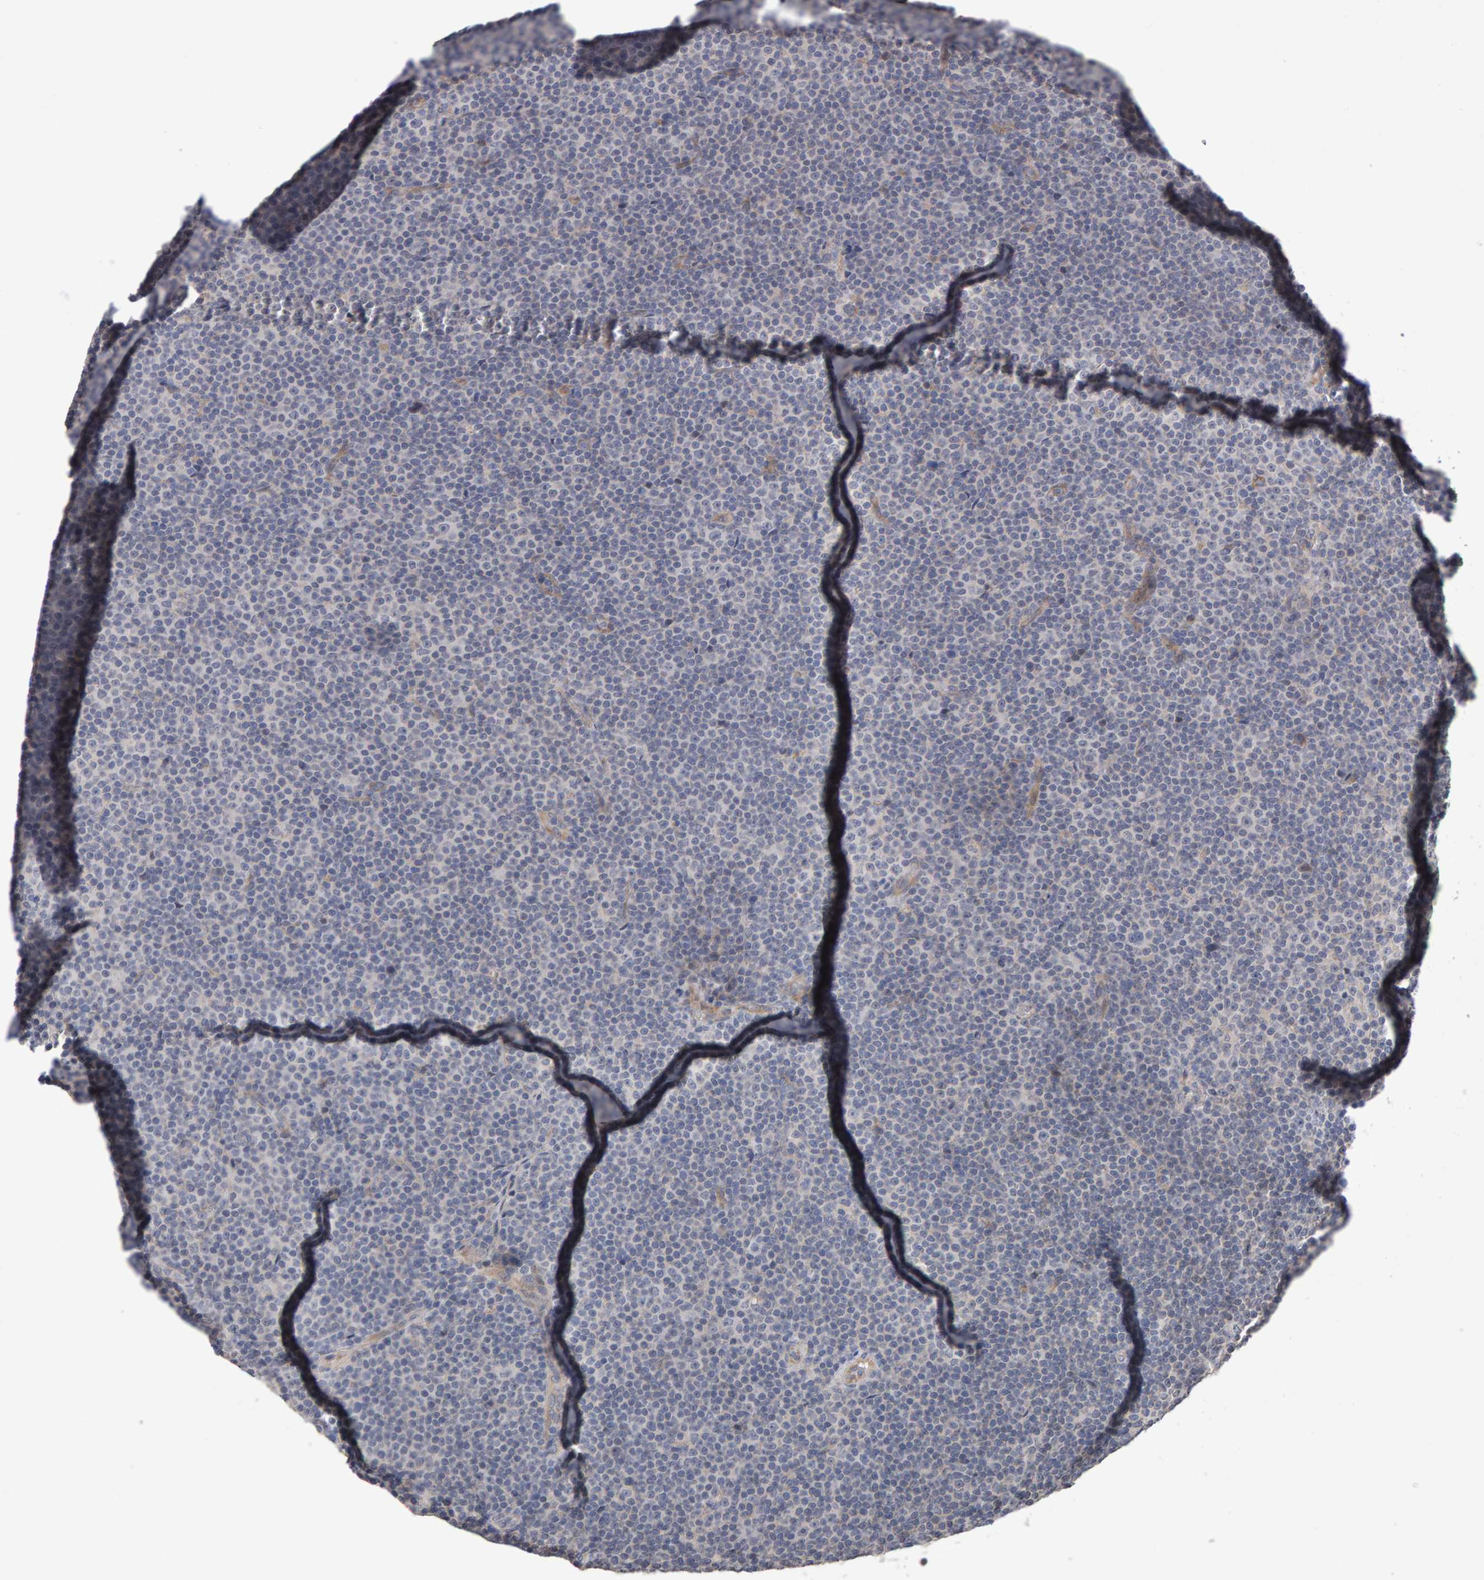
{"staining": {"intensity": "negative", "quantity": "none", "location": "none"}, "tissue": "lymphoma", "cell_type": "Tumor cells", "image_type": "cancer", "snomed": [{"axis": "morphology", "description": "Malignant lymphoma, non-Hodgkin's type, Low grade"}, {"axis": "topography", "description": "Lymph node"}], "caption": "Immunohistochemistry (IHC) histopathology image of human low-grade malignant lymphoma, non-Hodgkin's type stained for a protein (brown), which displays no staining in tumor cells.", "gene": "COASY", "patient": {"sex": "female", "age": 67}}